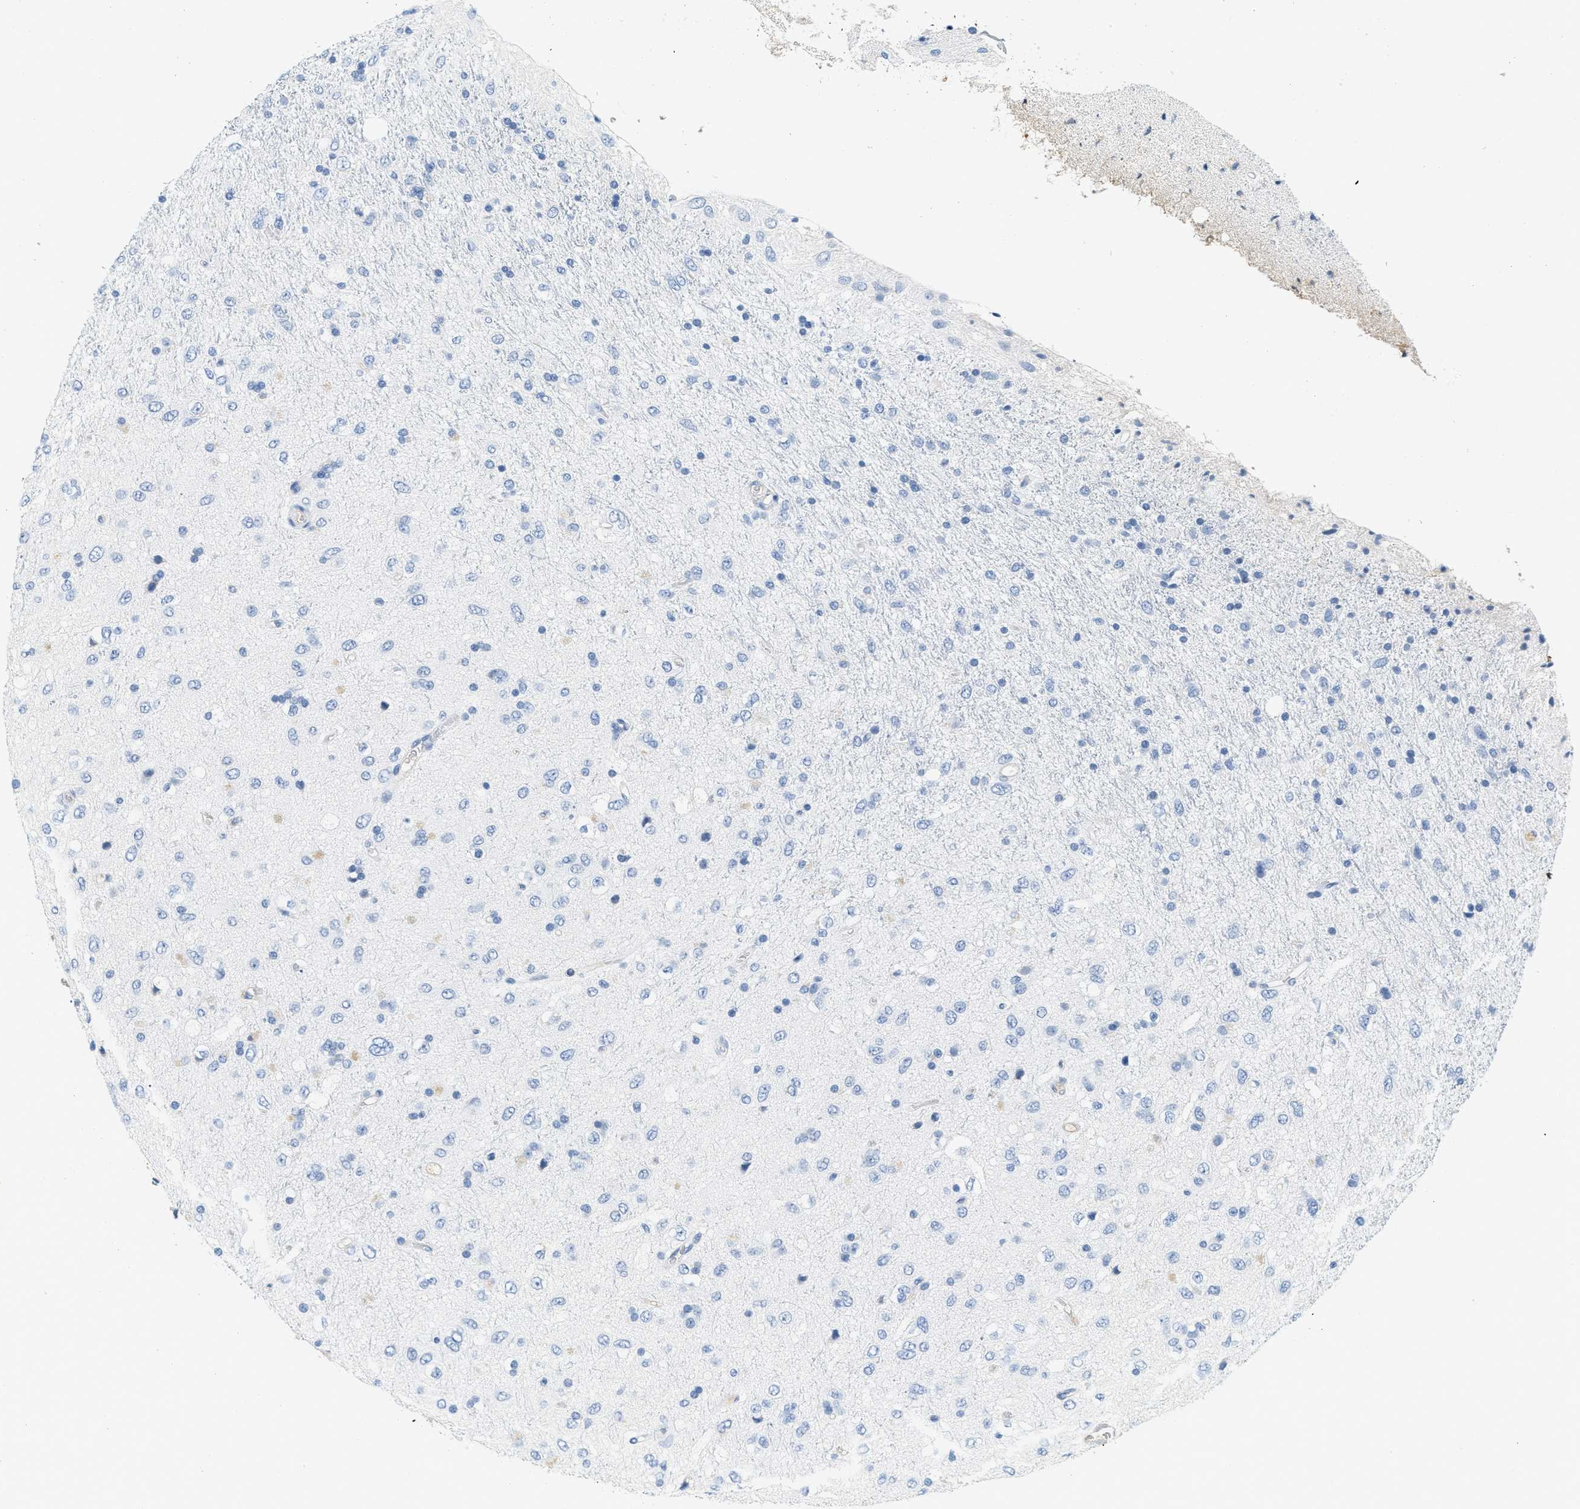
{"staining": {"intensity": "negative", "quantity": "none", "location": "none"}, "tissue": "glioma", "cell_type": "Tumor cells", "image_type": "cancer", "snomed": [{"axis": "morphology", "description": "Glioma, malignant, Low grade"}, {"axis": "topography", "description": "Brain"}], "caption": "Immunohistochemistry (IHC) of human glioma exhibits no staining in tumor cells.", "gene": "LCN2", "patient": {"sex": "male", "age": 77}}